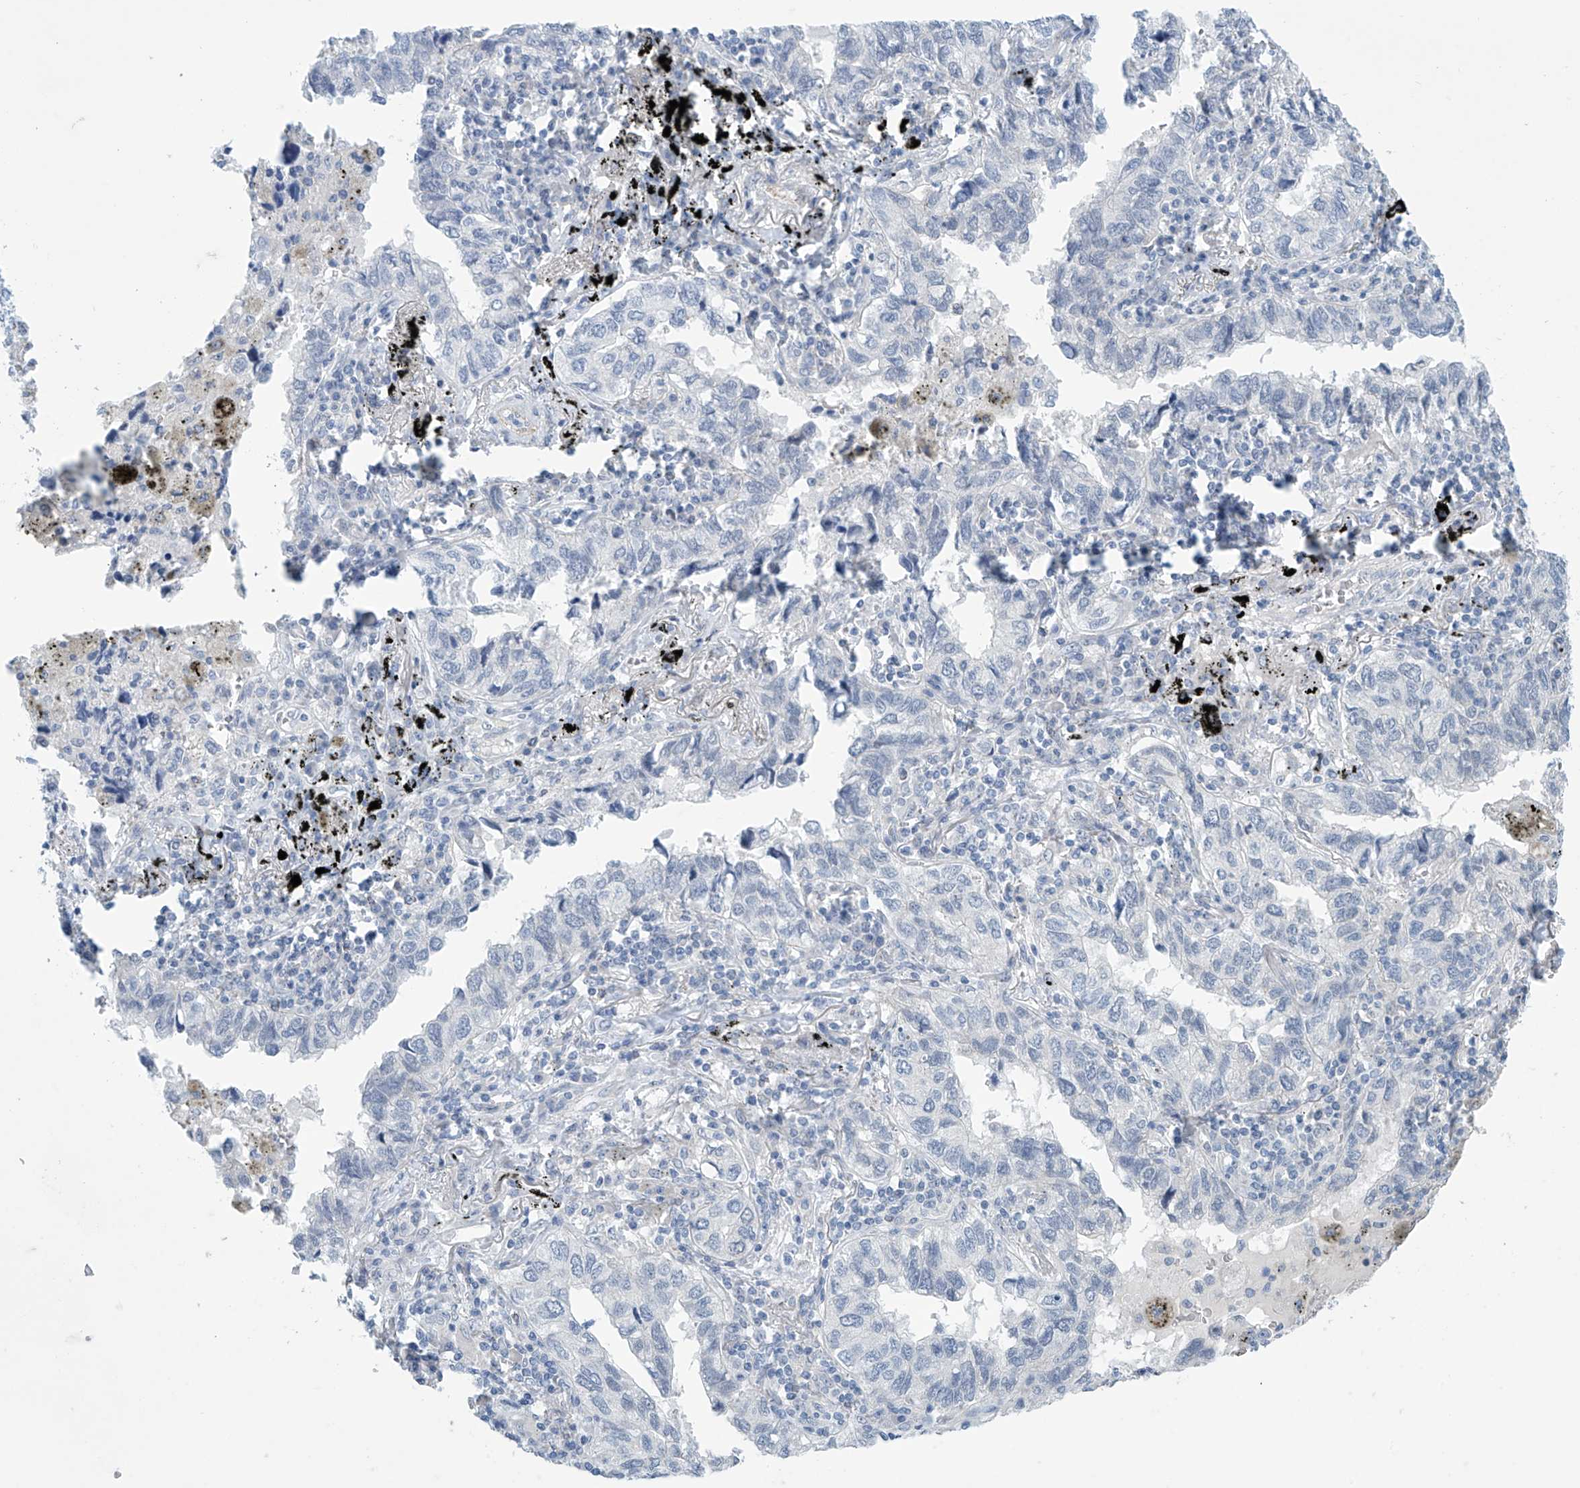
{"staining": {"intensity": "negative", "quantity": "none", "location": "none"}, "tissue": "lung cancer", "cell_type": "Tumor cells", "image_type": "cancer", "snomed": [{"axis": "morphology", "description": "Adenocarcinoma, NOS"}, {"axis": "topography", "description": "Lung"}], "caption": "This photomicrograph is of lung cancer (adenocarcinoma) stained with immunohistochemistry to label a protein in brown with the nuclei are counter-stained blue. There is no positivity in tumor cells. (Brightfield microscopy of DAB immunohistochemistry at high magnification).", "gene": "SLC35A5", "patient": {"sex": "male", "age": 65}}